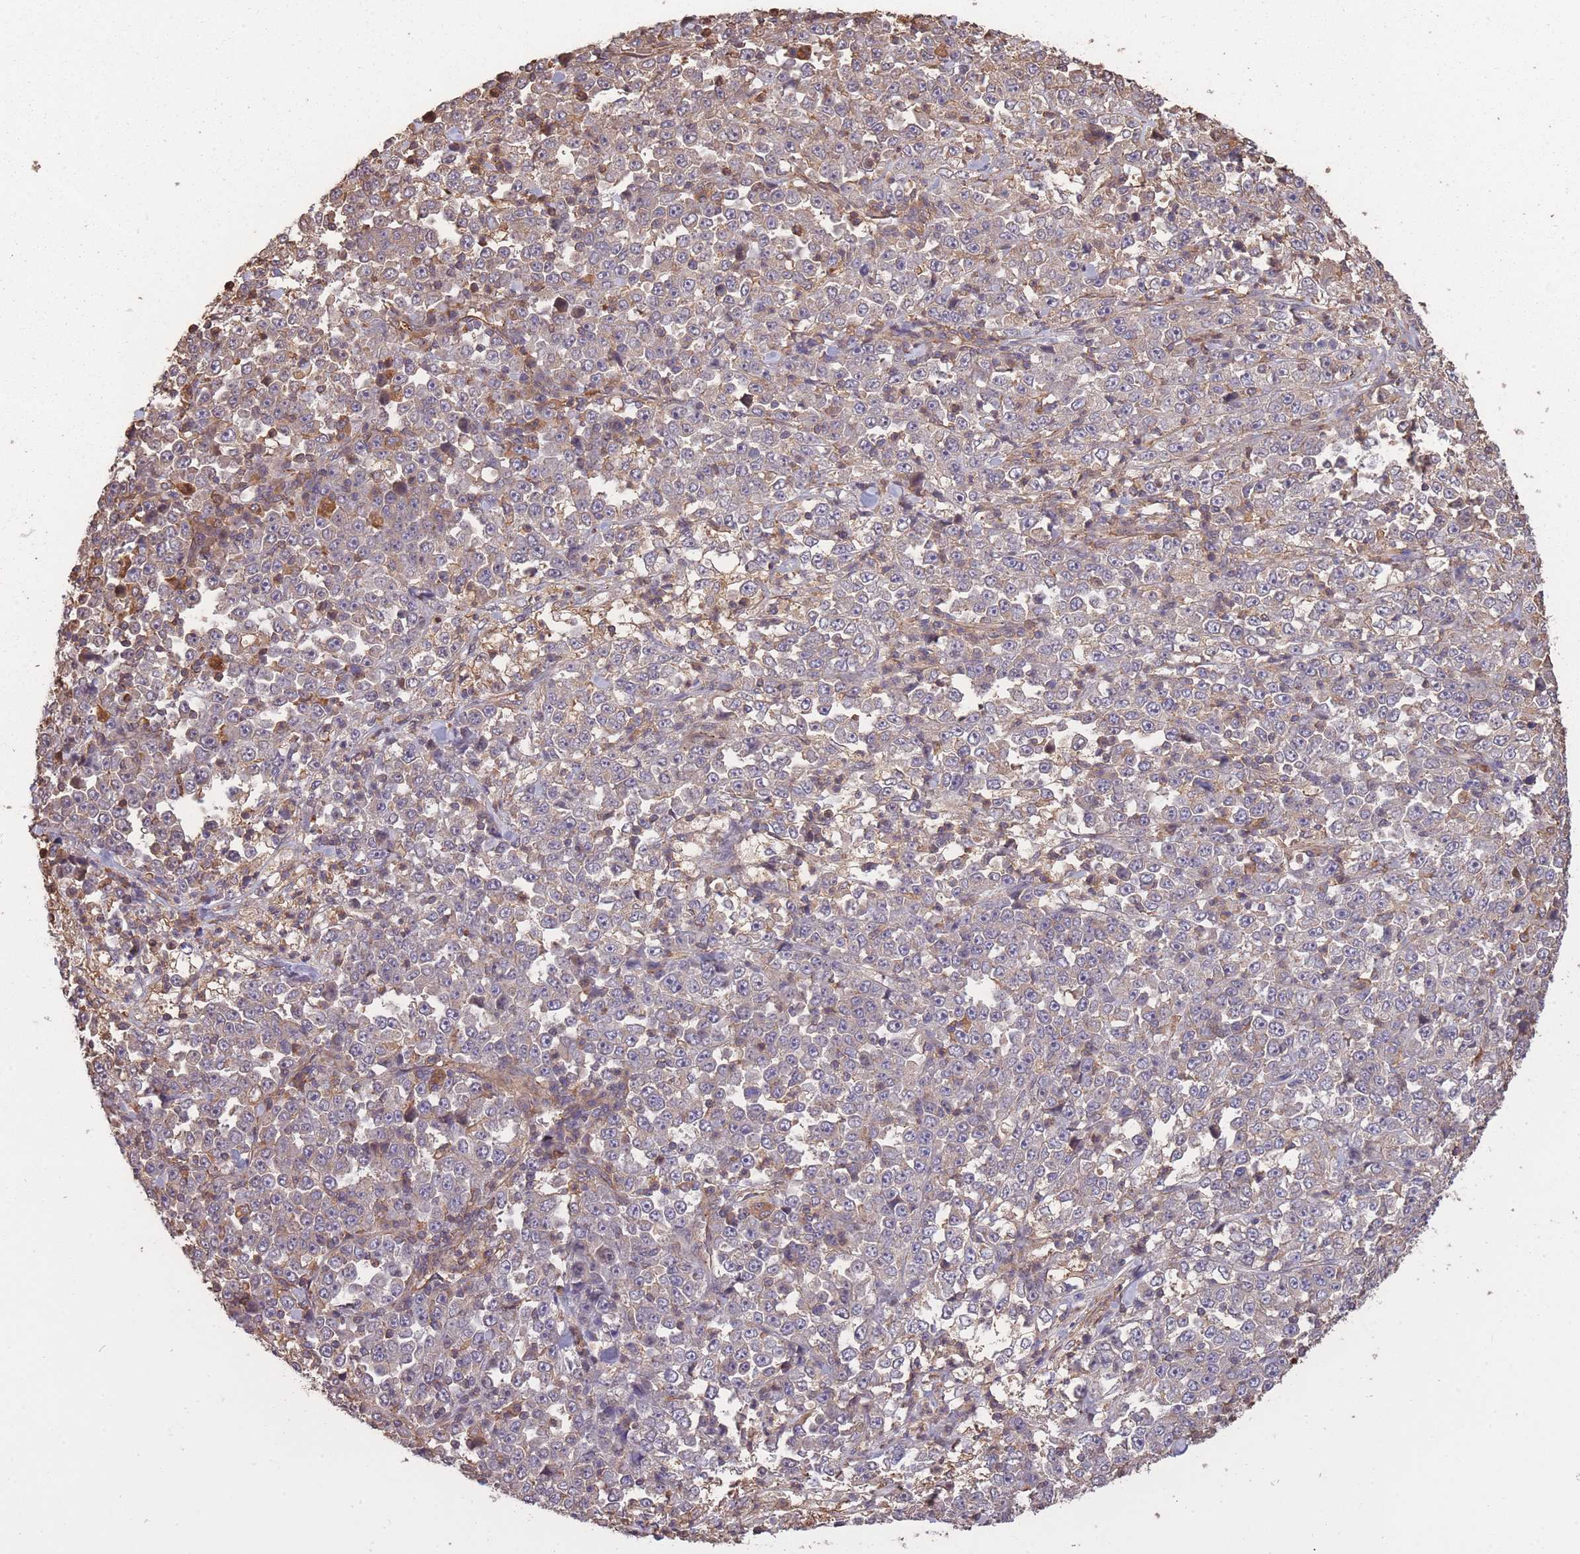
{"staining": {"intensity": "weak", "quantity": "<25%", "location": "cytoplasmic/membranous"}, "tissue": "stomach cancer", "cell_type": "Tumor cells", "image_type": "cancer", "snomed": [{"axis": "morphology", "description": "Normal tissue, NOS"}, {"axis": "morphology", "description": "Adenocarcinoma, NOS"}, {"axis": "topography", "description": "Stomach, upper"}, {"axis": "topography", "description": "Stomach"}], "caption": "This is an immunohistochemistry image of stomach cancer (adenocarcinoma). There is no expression in tumor cells.", "gene": "ARMH3", "patient": {"sex": "male", "age": 59}}